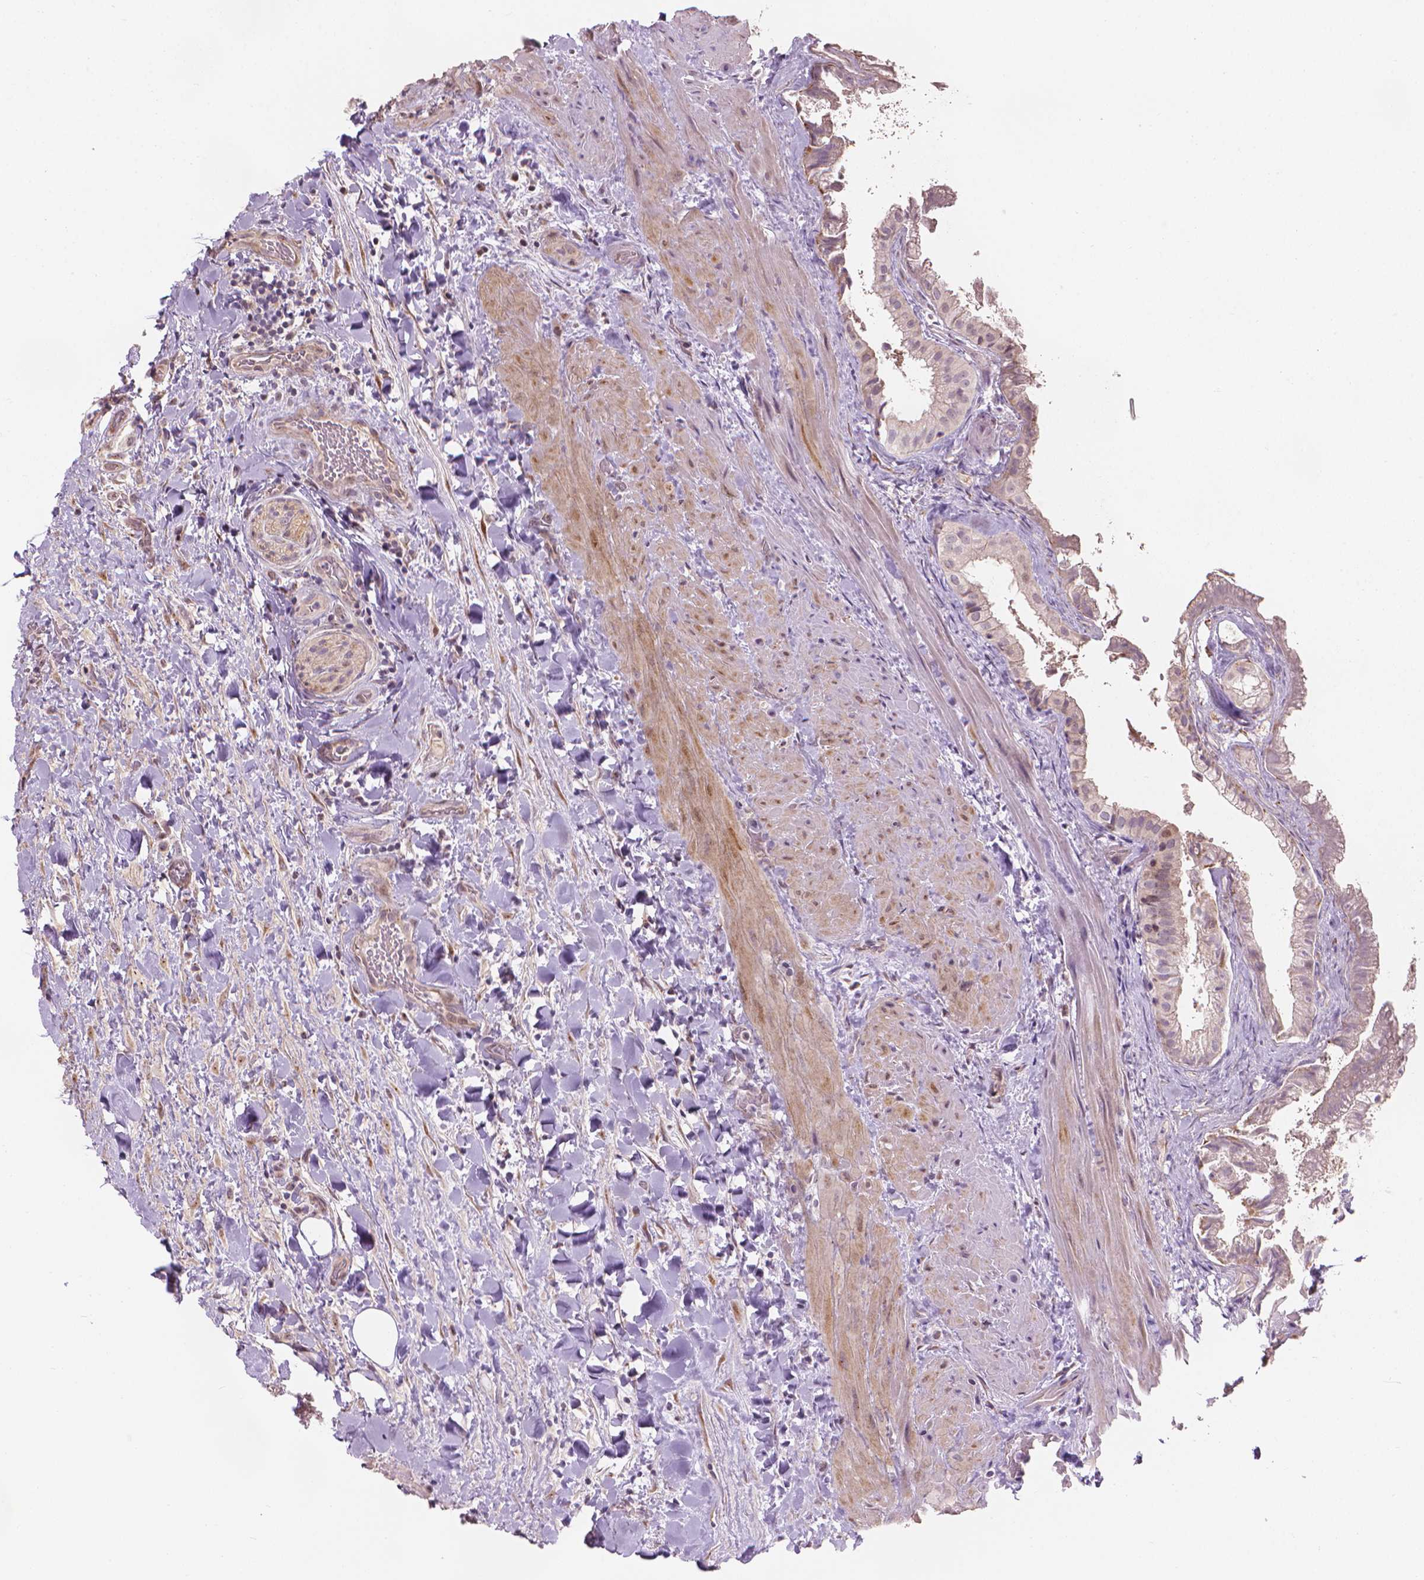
{"staining": {"intensity": "weak", "quantity": "<25%", "location": "cytoplasmic/membranous"}, "tissue": "gallbladder", "cell_type": "Glandular cells", "image_type": "normal", "snomed": [{"axis": "morphology", "description": "Normal tissue, NOS"}, {"axis": "topography", "description": "Gallbladder"}], "caption": "Immunohistochemical staining of normal human gallbladder demonstrates no significant expression in glandular cells. (DAB (3,3'-diaminobenzidine) immunohistochemistry, high magnification).", "gene": "IFFO1", "patient": {"sex": "male", "age": 70}}